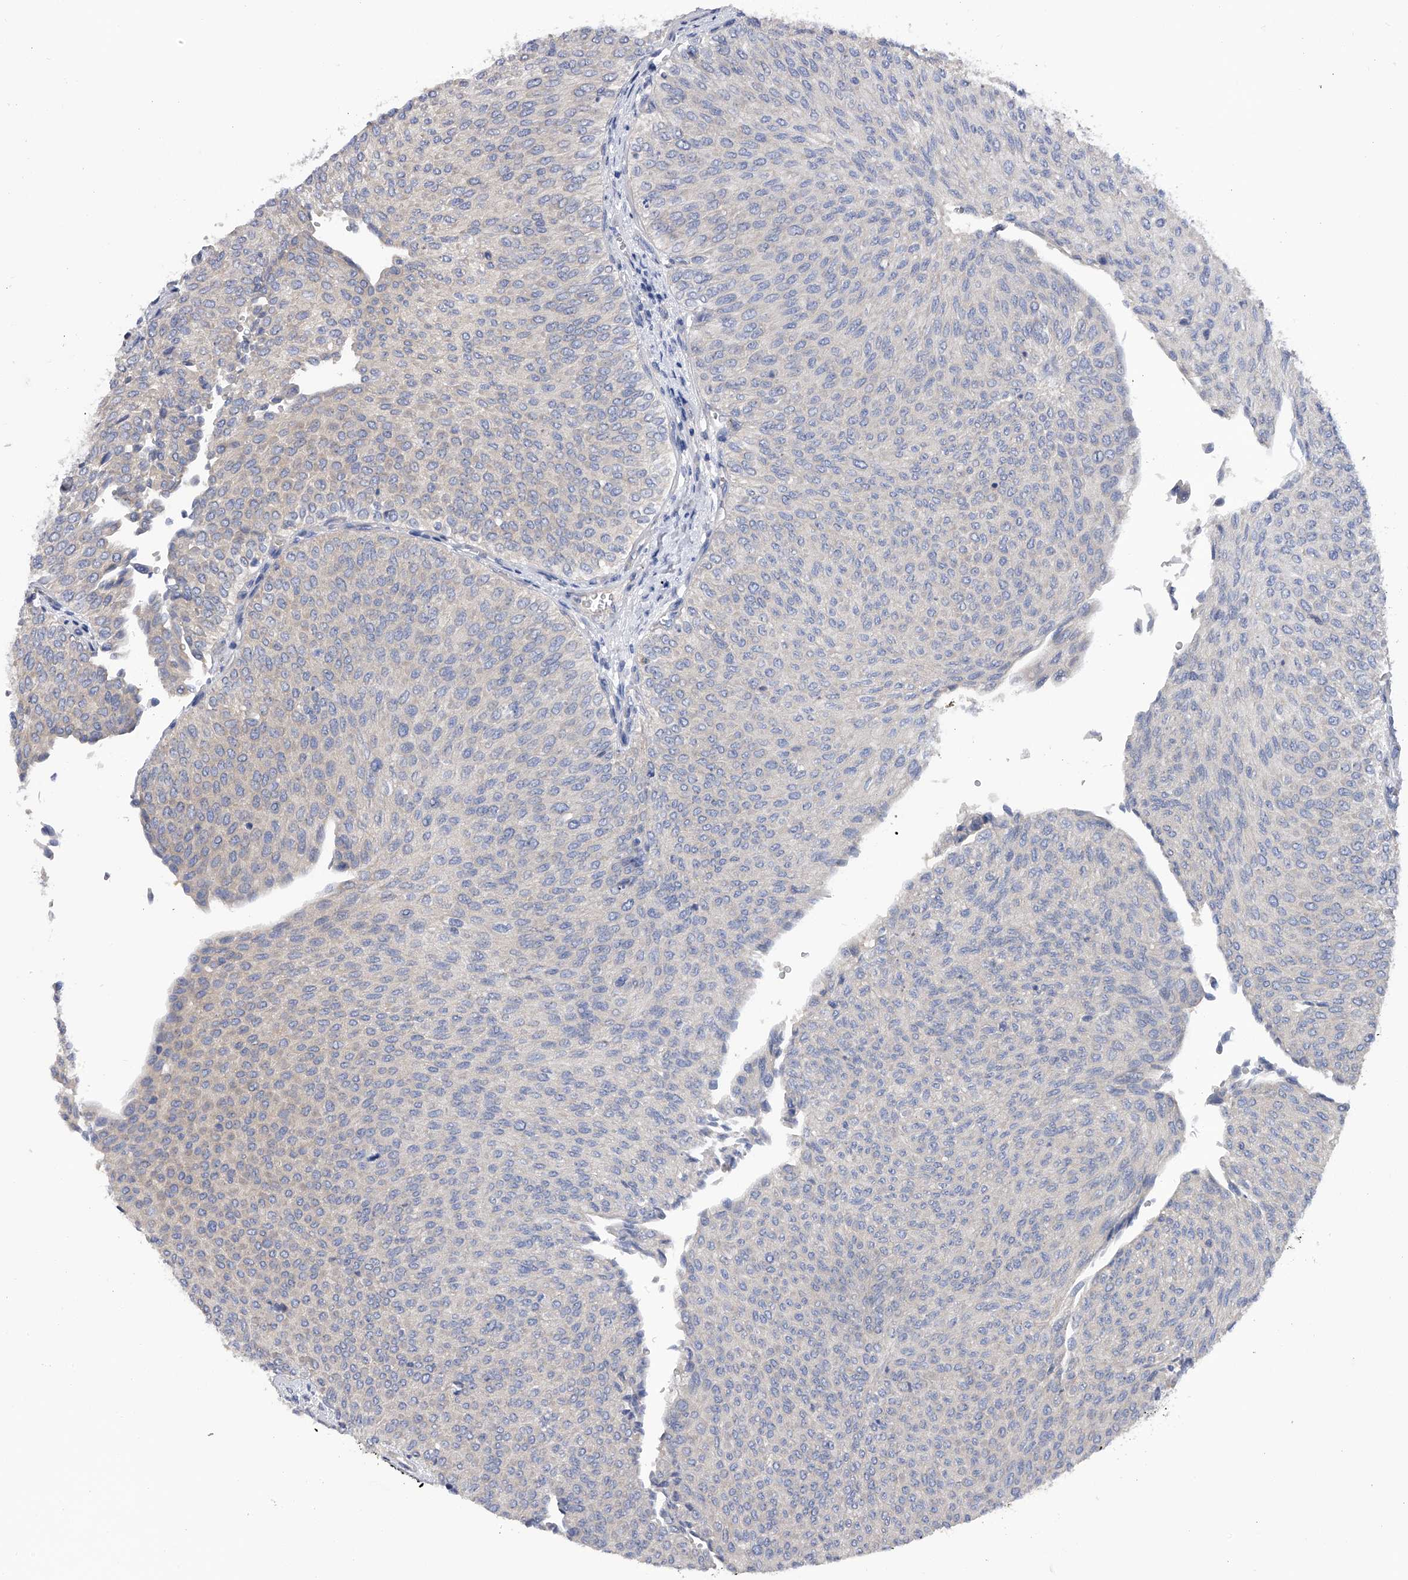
{"staining": {"intensity": "negative", "quantity": "none", "location": "none"}, "tissue": "urothelial cancer", "cell_type": "Tumor cells", "image_type": "cancer", "snomed": [{"axis": "morphology", "description": "Urothelial carcinoma, Low grade"}, {"axis": "topography", "description": "Urinary bladder"}], "caption": "IHC micrograph of neoplastic tissue: urothelial cancer stained with DAB shows no significant protein expression in tumor cells.", "gene": "RWDD2A", "patient": {"sex": "male", "age": 78}}